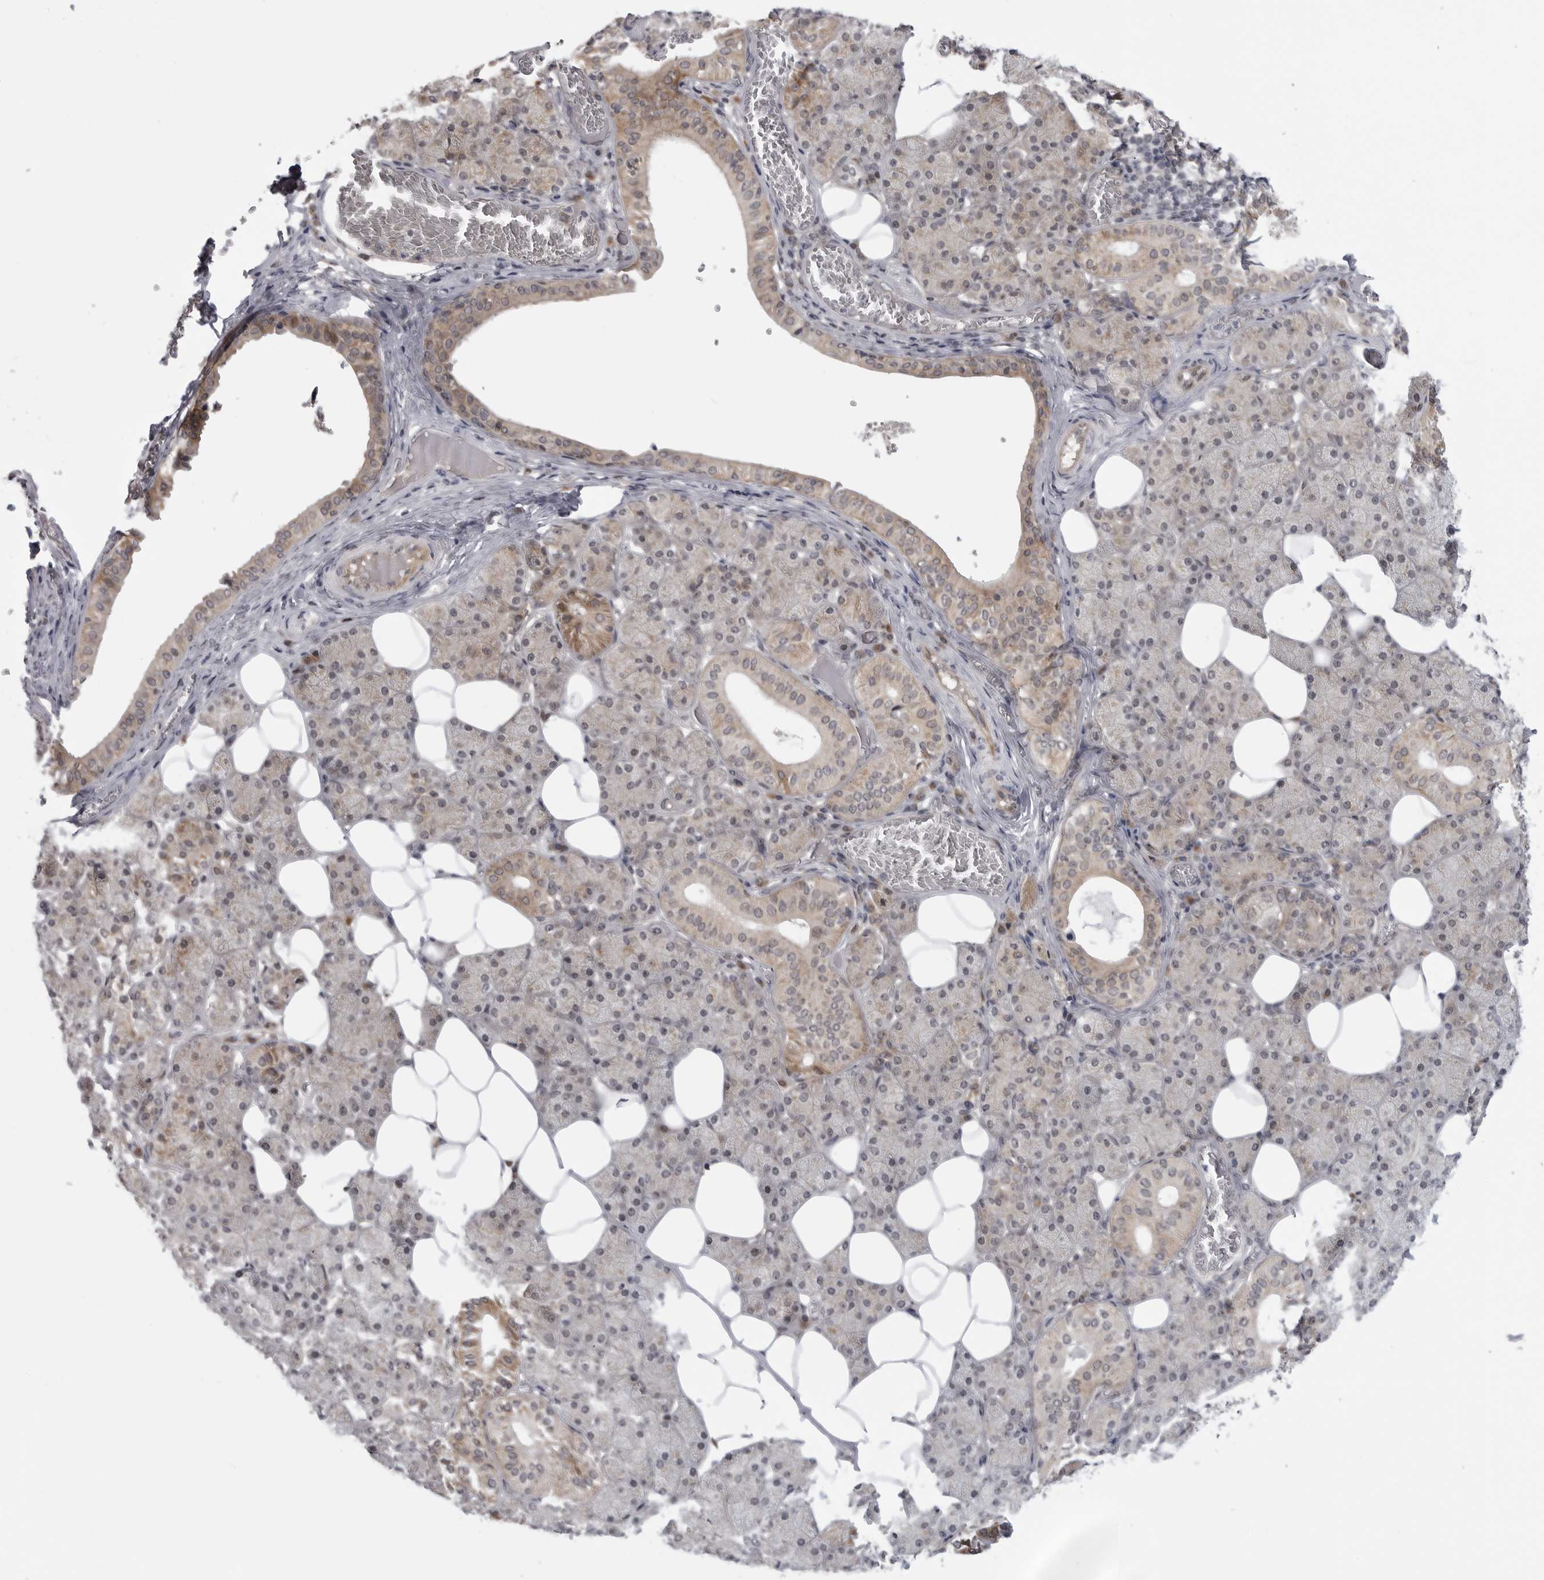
{"staining": {"intensity": "moderate", "quantity": "25%-75%", "location": "cytoplasmic/membranous,nuclear"}, "tissue": "salivary gland", "cell_type": "Glandular cells", "image_type": "normal", "snomed": [{"axis": "morphology", "description": "Normal tissue, NOS"}, {"axis": "topography", "description": "Salivary gland"}], "caption": "Immunohistochemistry (IHC) micrograph of normal salivary gland stained for a protein (brown), which shows medium levels of moderate cytoplasmic/membranous,nuclear positivity in about 25%-75% of glandular cells.", "gene": "LRRC45", "patient": {"sex": "female", "age": 33}}